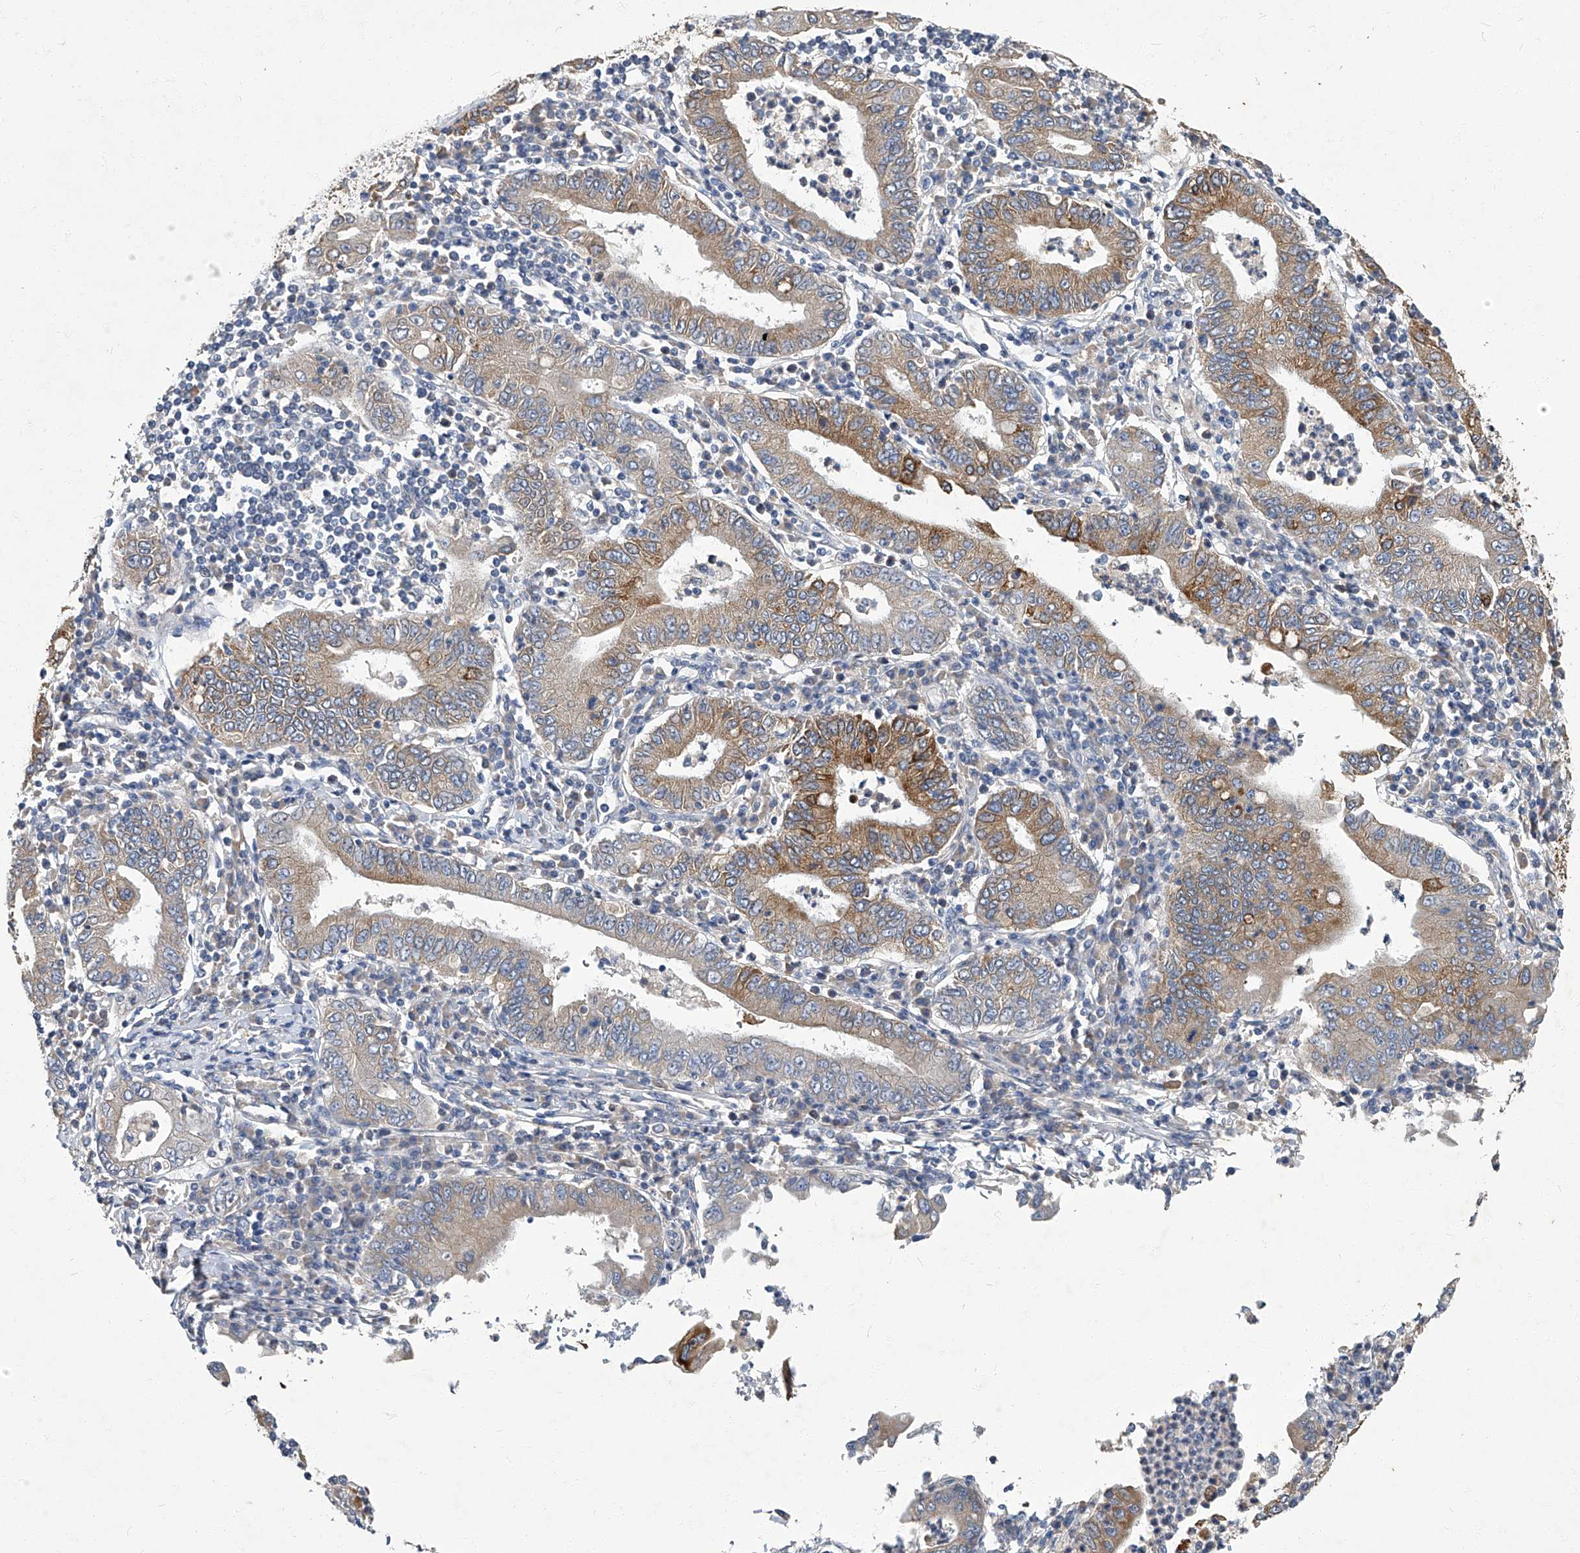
{"staining": {"intensity": "moderate", "quantity": ">75%", "location": "cytoplasmic/membranous"}, "tissue": "stomach cancer", "cell_type": "Tumor cells", "image_type": "cancer", "snomed": [{"axis": "morphology", "description": "Normal tissue, NOS"}, {"axis": "morphology", "description": "Adenocarcinoma, NOS"}, {"axis": "topography", "description": "Esophagus"}, {"axis": "topography", "description": "Stomach, upper"}, {"axis": "topography", "description": "Peripheral nerve tissue"}], "caption": "Moderate cytoplasmic/membranous staining for a protein is appreciated in about >75% of tumor cells of stomach adenocarcinoma using immunohistochemistry (IHC).", "gene": "TGFBR1", "patient": {"sex": "male", "age": 62}}